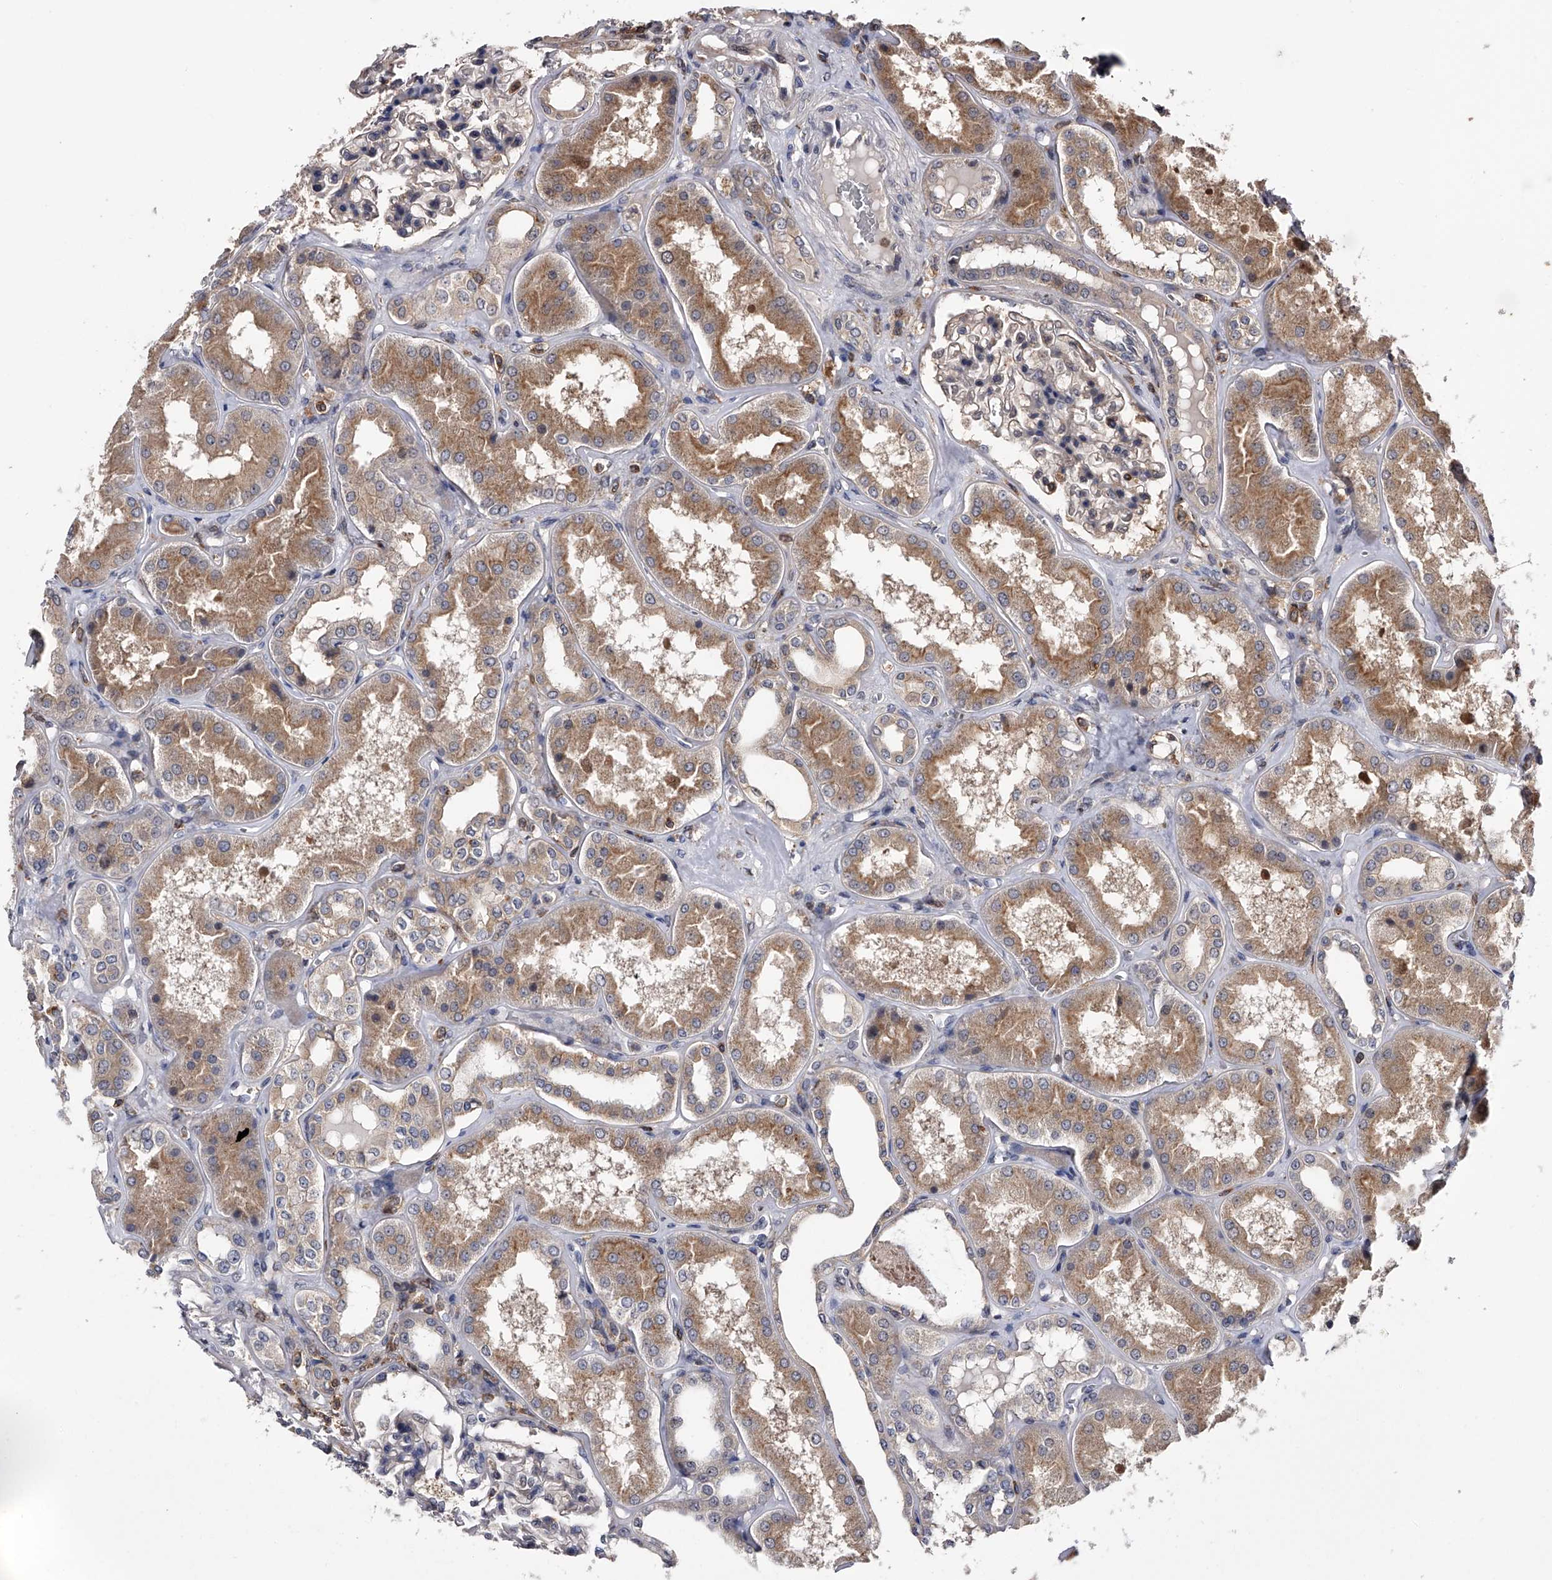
{"staining": {"intensity": "weak", "quantity": "<25%", "location": "cytoplasmic/membranous"}, "tissue": "kidney", "cell_type": "Cells in glomeruli", "image_type": "normal", "snomed": [{"axis": "morphology", "description": "Normal tissue, NOS"}, {"axis": "topography", "description": "Kidney"}], "caption": "Immunohistochemistry histopathology image of benign kidney stained for a protein (brown), which displays no staining in cells in glomeruli.", "gene": "PAN3", "patient": {"sex": "female", "age": 56}}